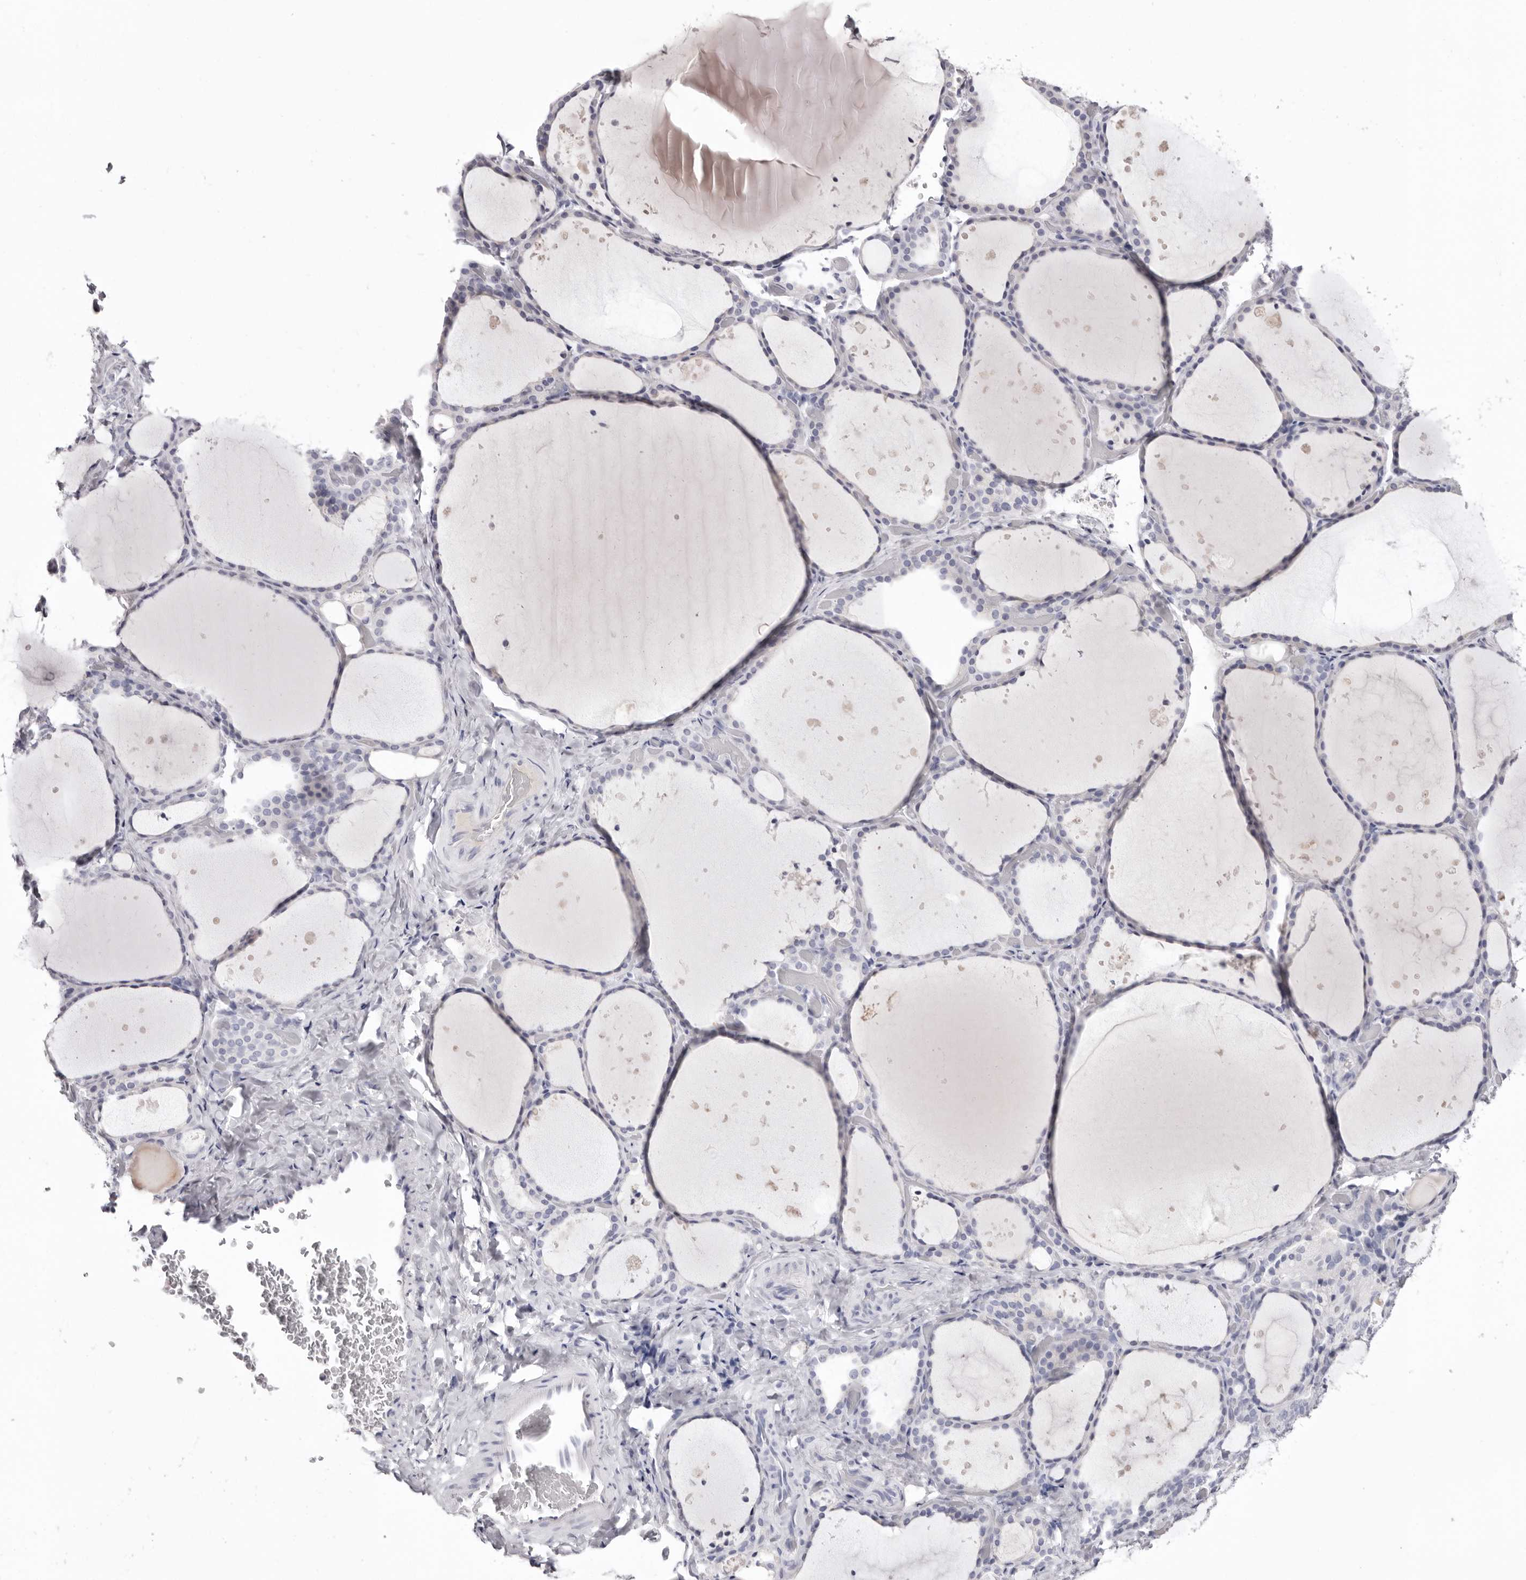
{"staining": {"intensity": "negative", "quantity": "none", "location": "none"}, "tissue": "thyroid gland", "cell_type": "Glandular cells", "image_type": "normal", "snomed": [{"axis": "morphology", "description": "Normal tissue, NOS"}, {"axis": "topography", "description": "Thyroid gland"}], "caption": "Histopathology image shows no protein positivity in glandular cells of unremarkable thyroid gland. Nuclei are stained in blue.", "gene": "LPO", "patient": {"sex": "female", "age": 44}}